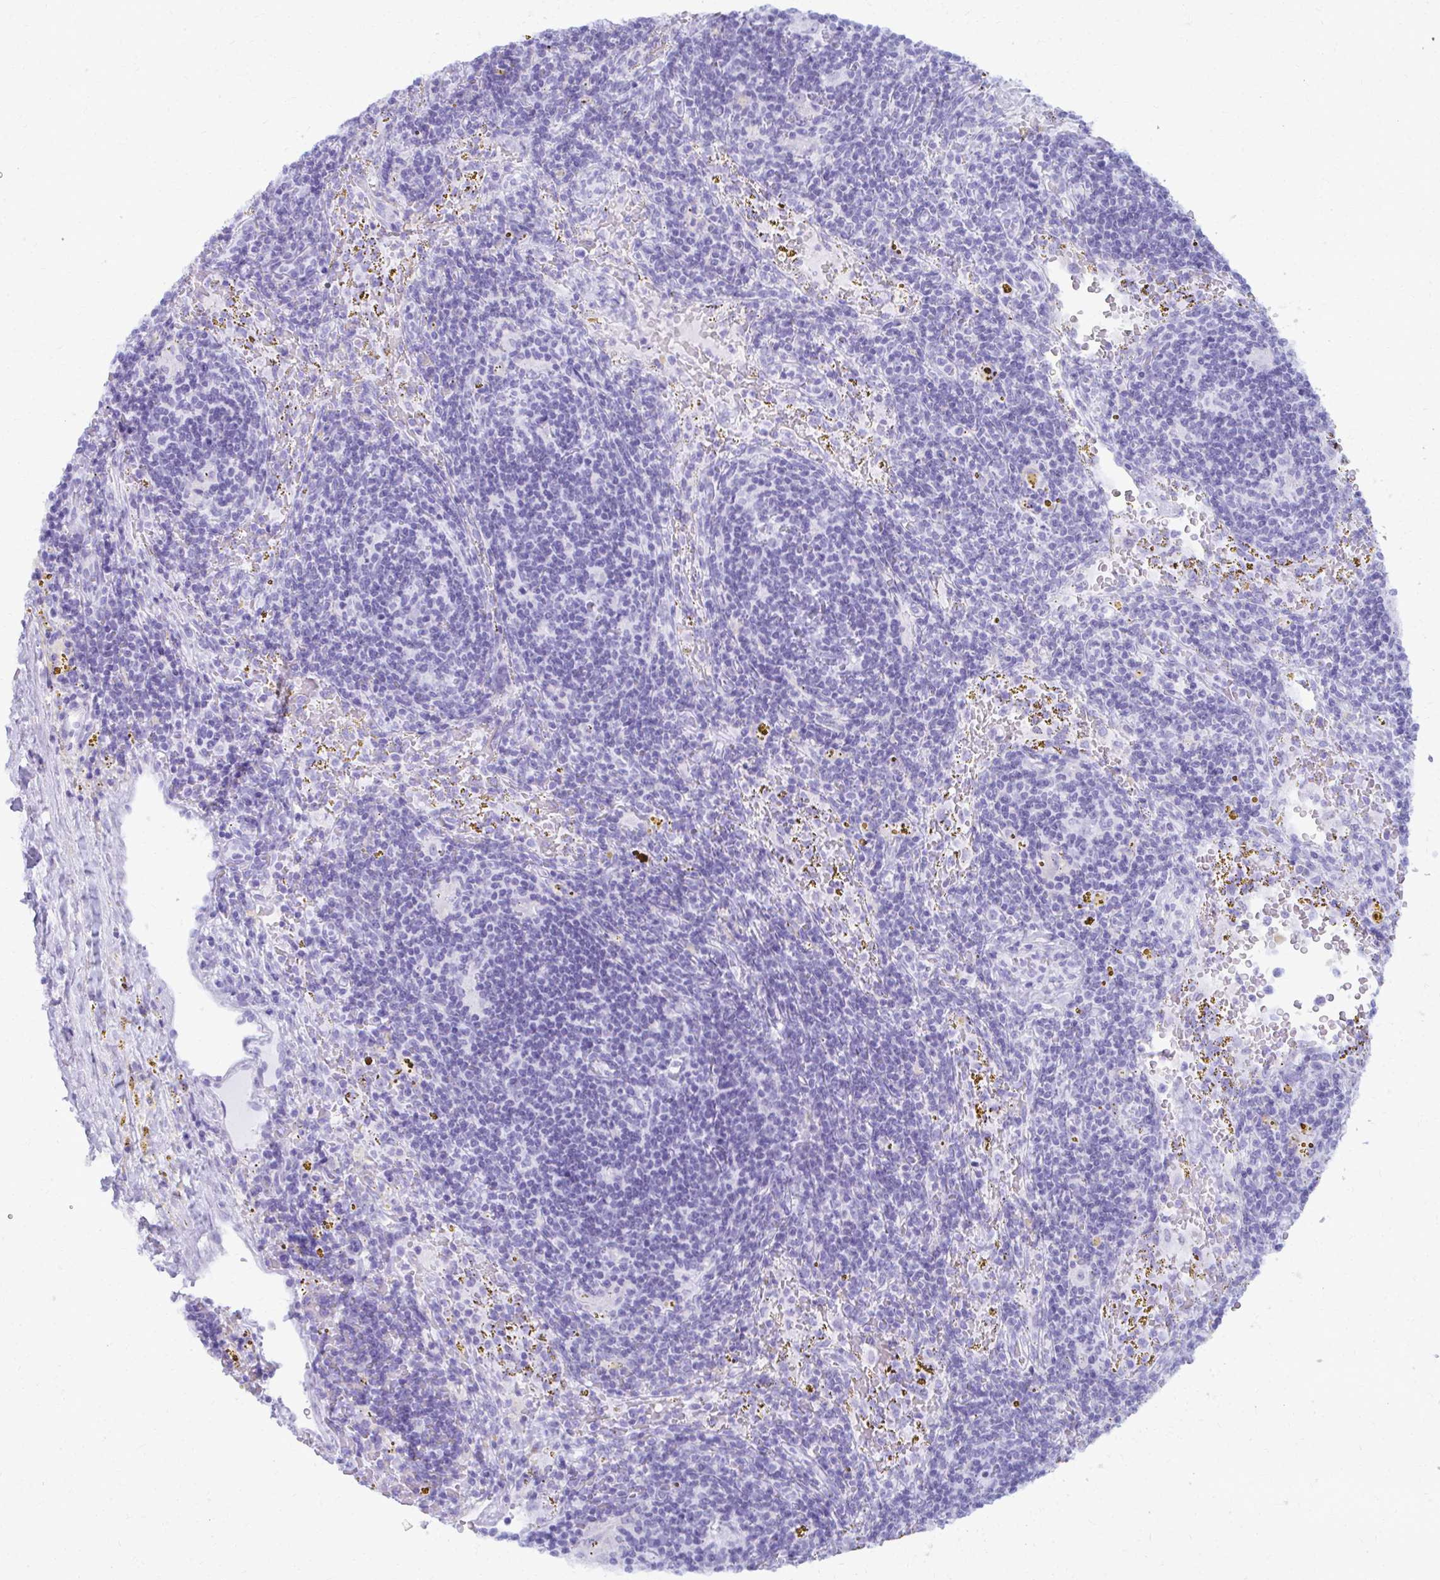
{"staining": {"intensity": "negative", "quantity": "none", "location": "none"}, "tissue": "lymphoma", "cell_type": "Tumor cells", "image_type": "cancer", "snomed": [{"axis": "morphology", "description": "Malignant lymphoma, non-Hodgkin's type, Low grade"}, {"axis": "topography", "description": "Spleen"}], "caption": "A high-resolution image shows immunohistochemistry staining of low-grade malignant lymphoma, non-Hodgkin's type, which demonstrates no significant positivity in tumor cells.", "gene": "MAF1", "patient": {"sex": "female", "age": 70}}